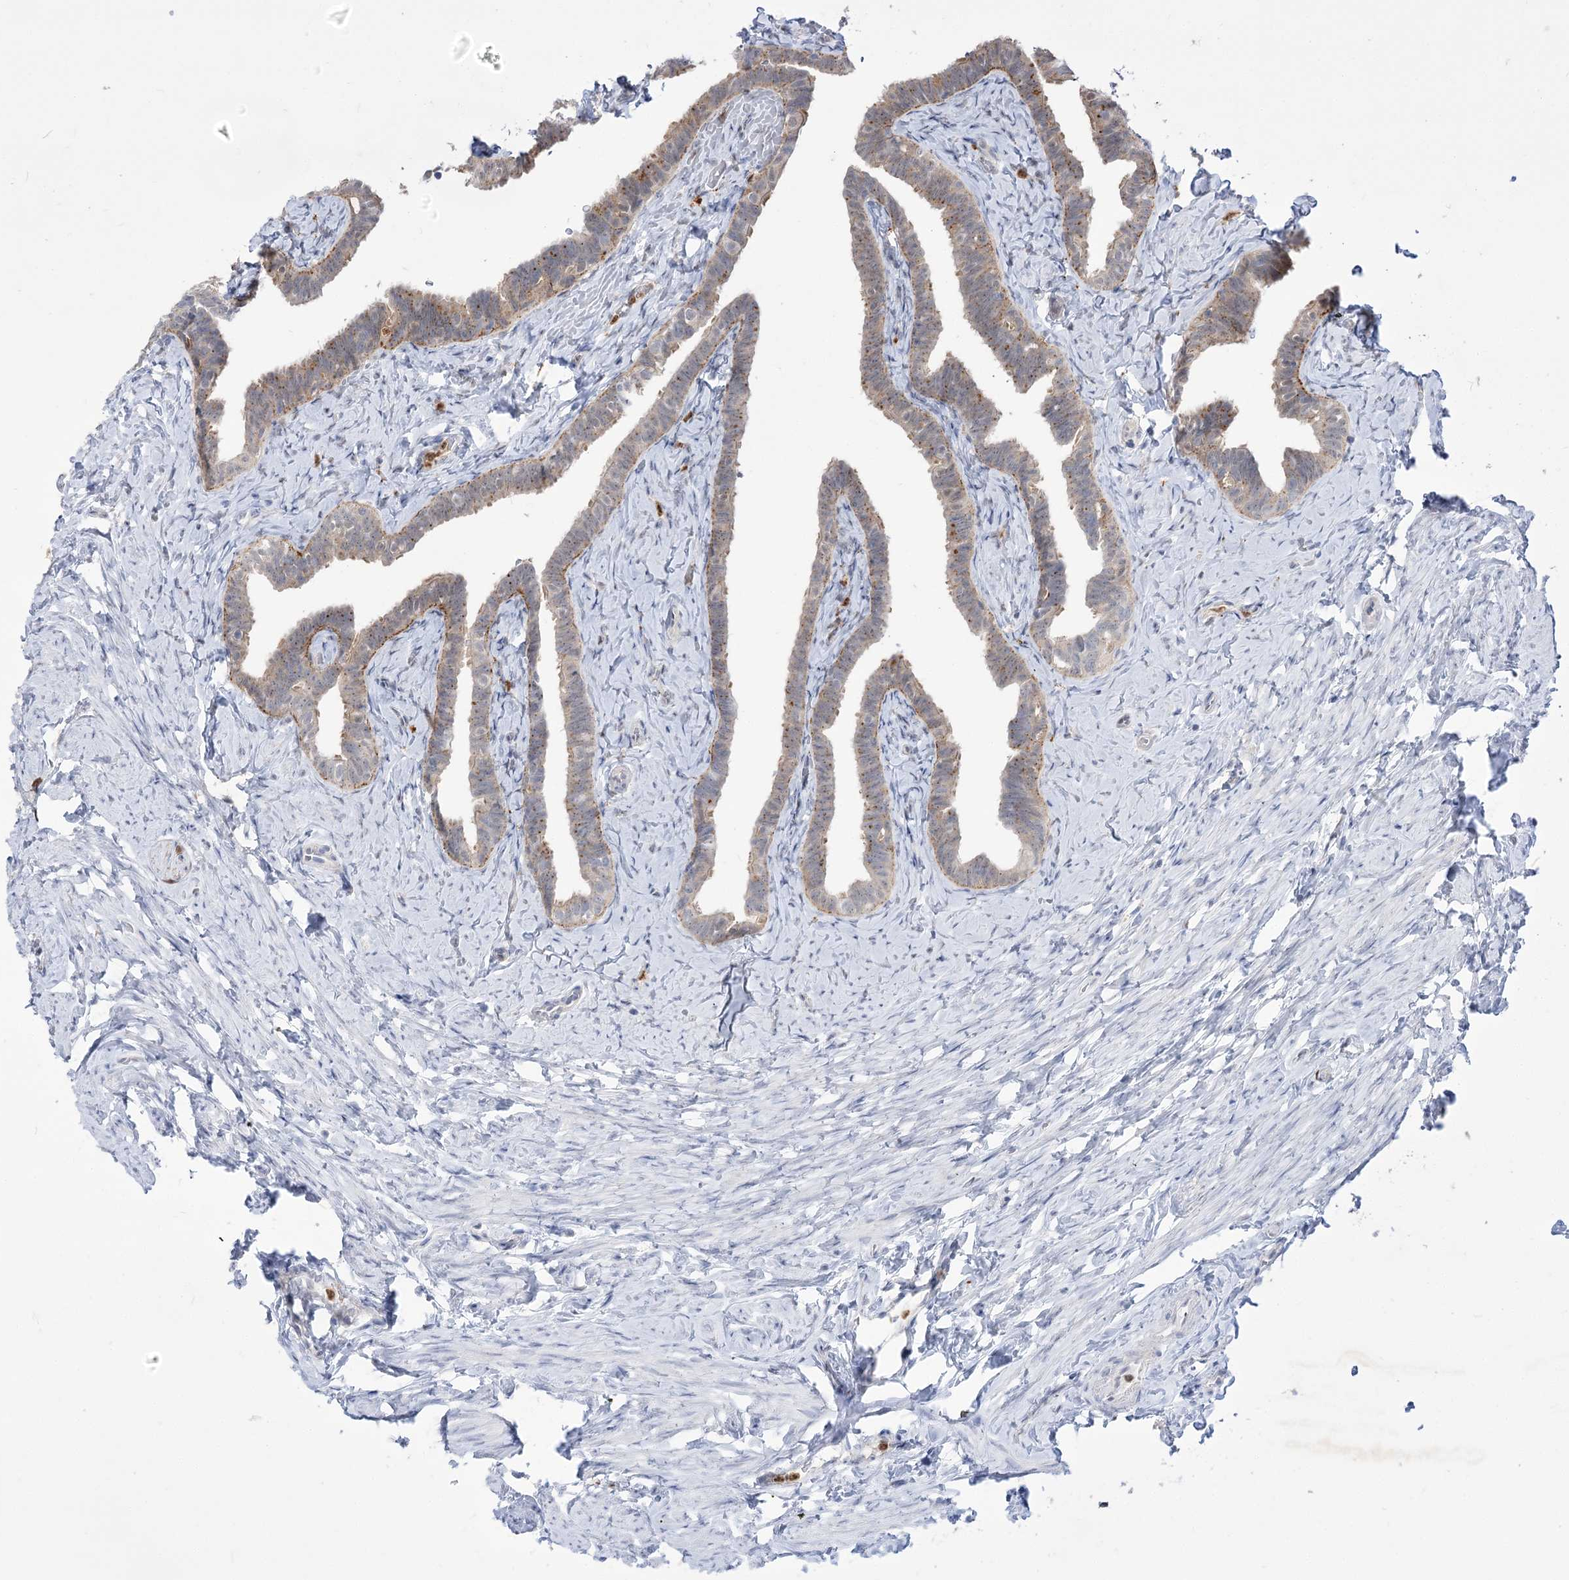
{"staining": {"intensity": "weak", "quantity": "25%-75%", "location": "cytoplasmic/membranous"}, "tissue": "fallopian tube", "cell_type": "Glandular cells", "image_type": "normal", "snomed": [{"axis": "morphology", "description": "Normal tissue, NOS"}, {"axis": "topography", "description": "Fallopian tube"}], "caption": "A histopathology image of fallopian tube stained for a protein reveals weak cytoplasmic/membranous brown staining in glandular cells. Nuclei are stained in blue.", "gene": "SIAE", "patient": {"sex": "female", "age": 39}}